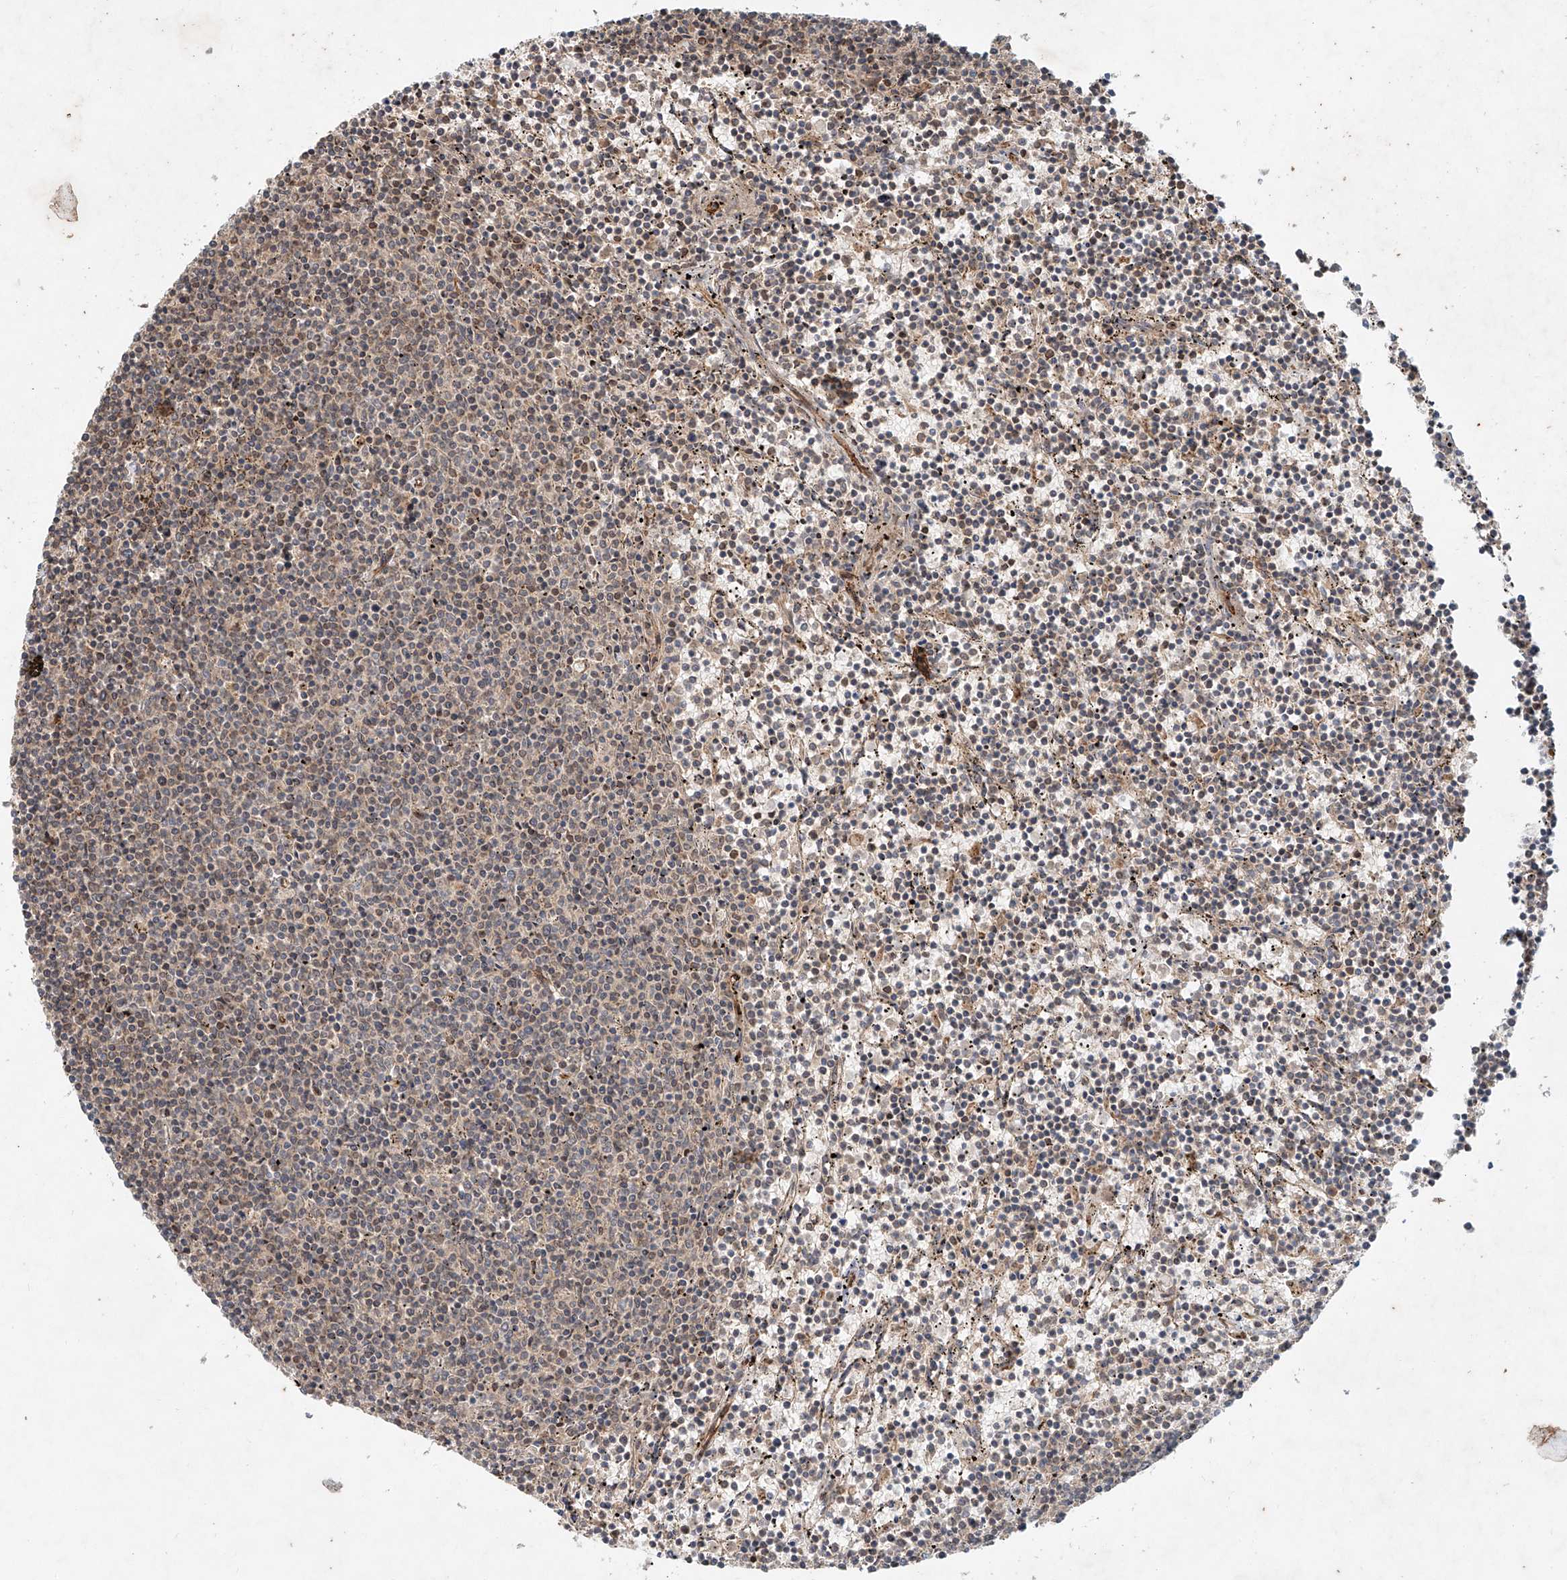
{"staining": {"intensity": "weak", "quantity": "25%-75%", "location": "cytoplasmic/membranous"}, "tissue": "lymphoma", "cell_type": "Tumor cells", "image_type": "cancer", "snomed": [{"axis": "morphology", "description": "Malignant lymphoma, non-Hodgkin's type, Low grade"}, {"axis": "topography", "description": "Spleen"}], "caption": "Immunohistochemical staining of low-grade malignant lymphoma, non-Hodgkin's type reveals low levels of weak cytoplasmic/membranous positivity in about 25%-75% of tumor cells.", "gene": "IER5", "patient": {"sex": "female", "age": 50}}